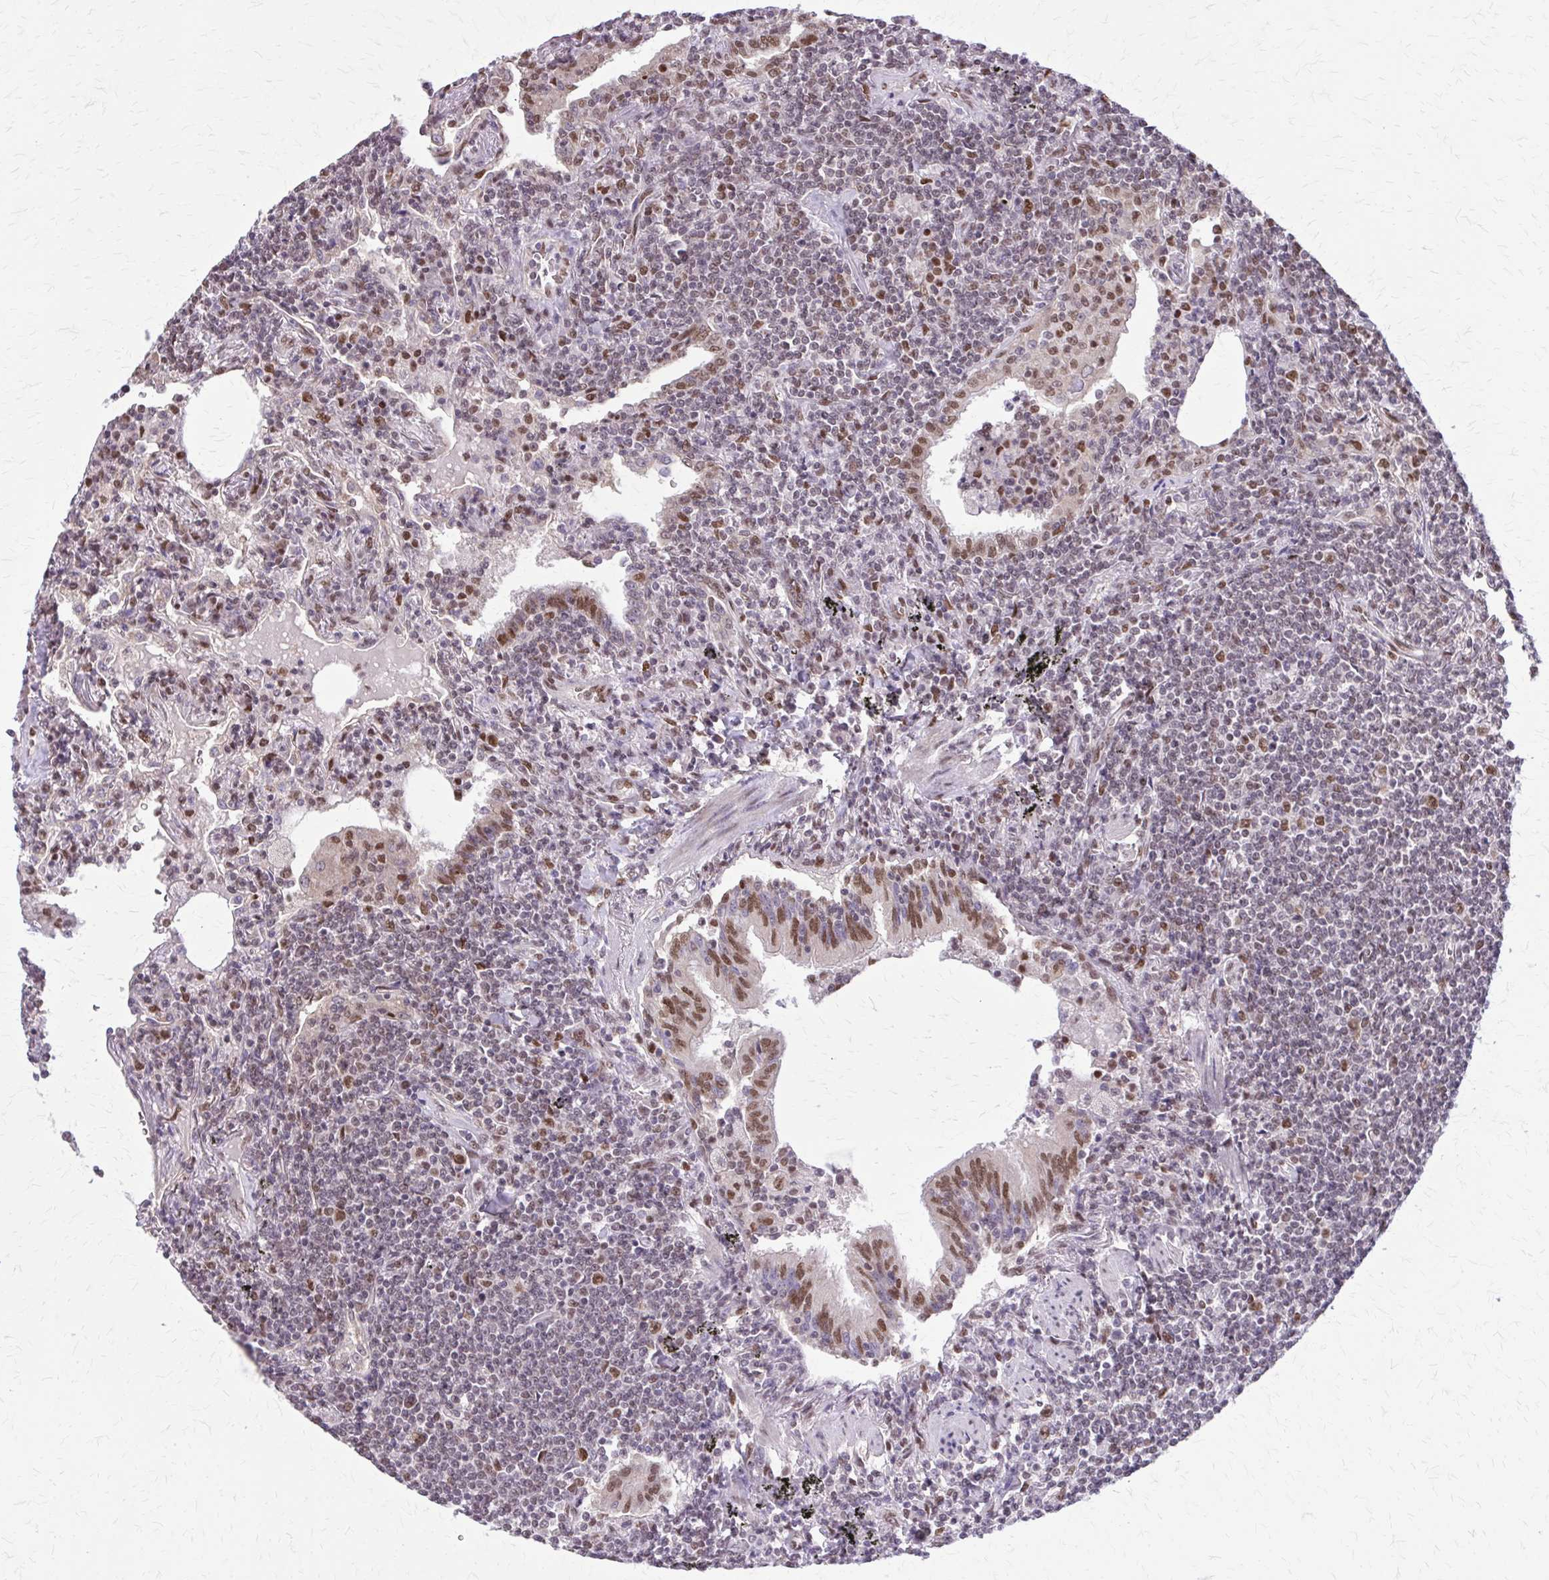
{"staining": {"intensity": "moderate", "quantity": "<25%", "location": "nuclear"}, "tissue": "lymphoma", "cell_type": "Tumor cells", "image_type": "cancer", "snomed": [{"axis": "morphology", "description": "Malignant lymphoma, non-Hodgkin's type, Low grade"}, {"axis": "topography", "description": "Lung"}], "caption": "Lymphoma stained with a protein marker demonstrates moderate staining in tumor cells.", "gene": "TTF1", "patient": {"sex": "female", "age": 71}}